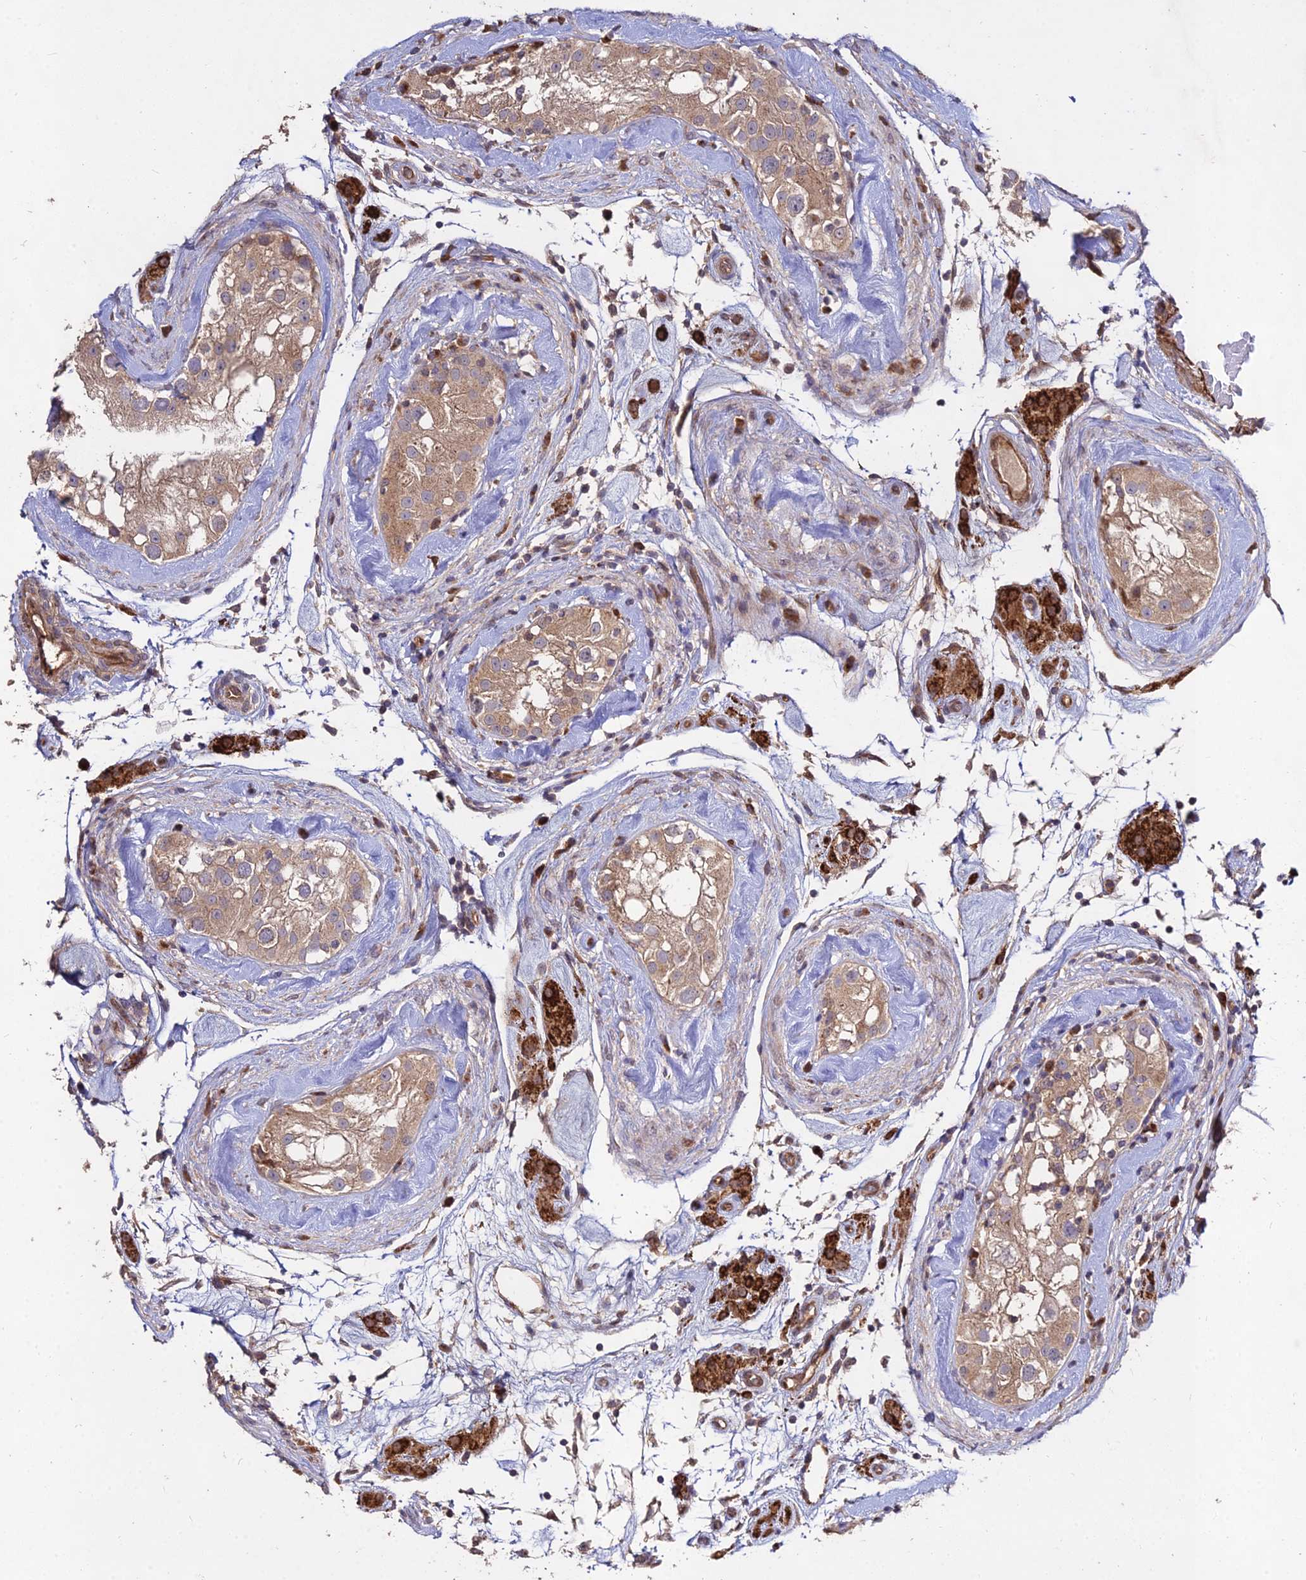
{"staining": {"intensity": "weak", "quantity": ">75%", "location": "cytoplasmic/membranous"}, "tissue": "testis", "cell_type": "Cells in seminiferous ducts", "image_type": "normal", "snomed": [{"axis": "morphology", "description": "Normal tissue, NOS"}, {"axis": "topography", "description": "Testis"}], "caption": "Protein analysis of normal testis displays weak cytoplasmic/membranous positivity in about >75% of cells in seminiferous ducts.", "gene": "GRTP1", "patient": {"sex": "male", "age": 46}}